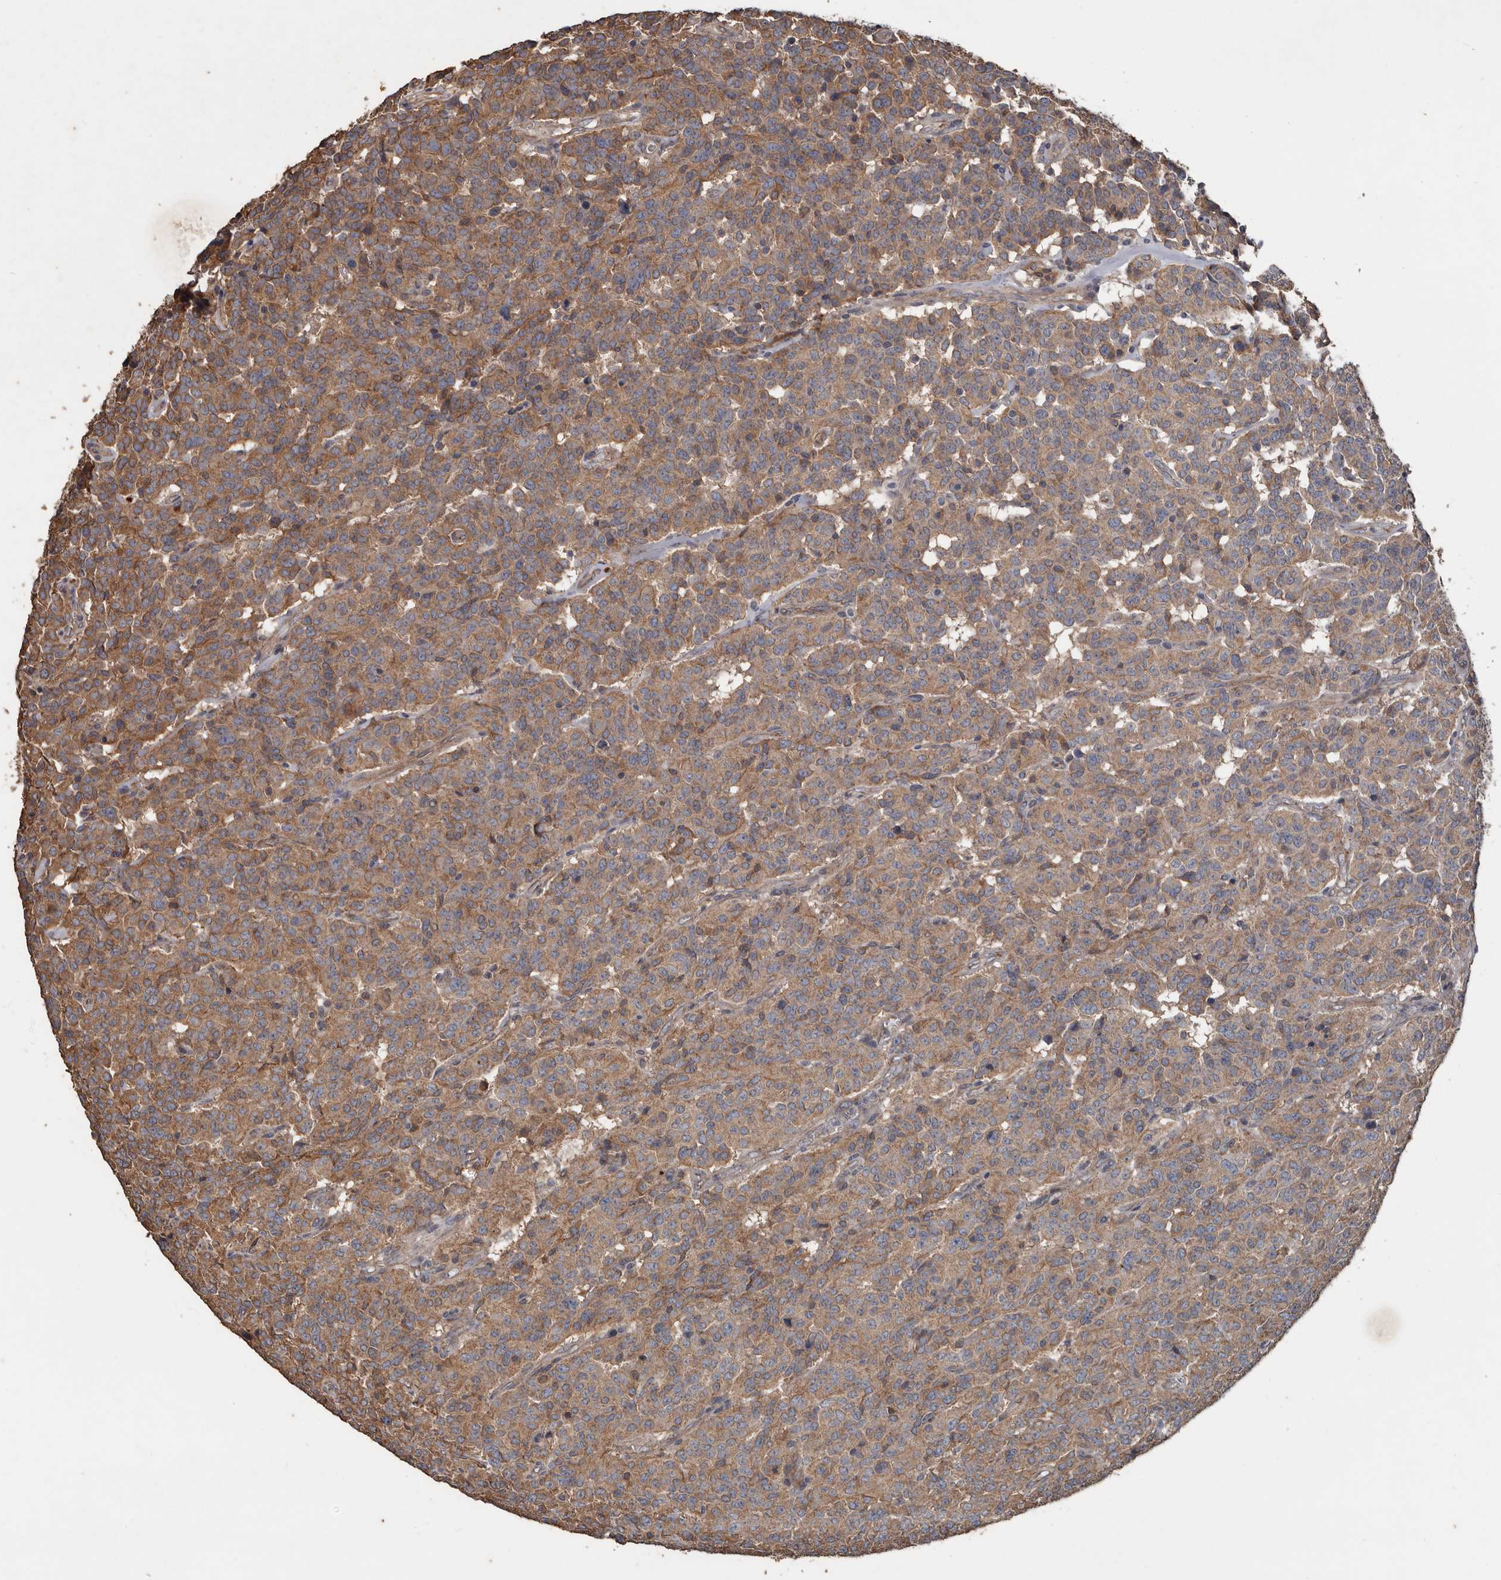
{"staining": {"intensity": "moderate", "quantity": ">75%", "location": "cytoplasmic/membranous"}, "tissue": "carcinoid", "cell_type": "Tumor cells", "image_type": "cancer", "snomed": [{"axis": "morphology", "description": "Carcinoid, malignant, NOS"}, {"axis": "topography", "description": "Lung"}], "caption": "Carcinoid (malignant) stained with a brown dye exhibits moderate cytoplasmic/membranous positive positivity in about >75% of tumor cells.", "gene": "HYAL4", "patient": {"sex": "female", "age": 46}}